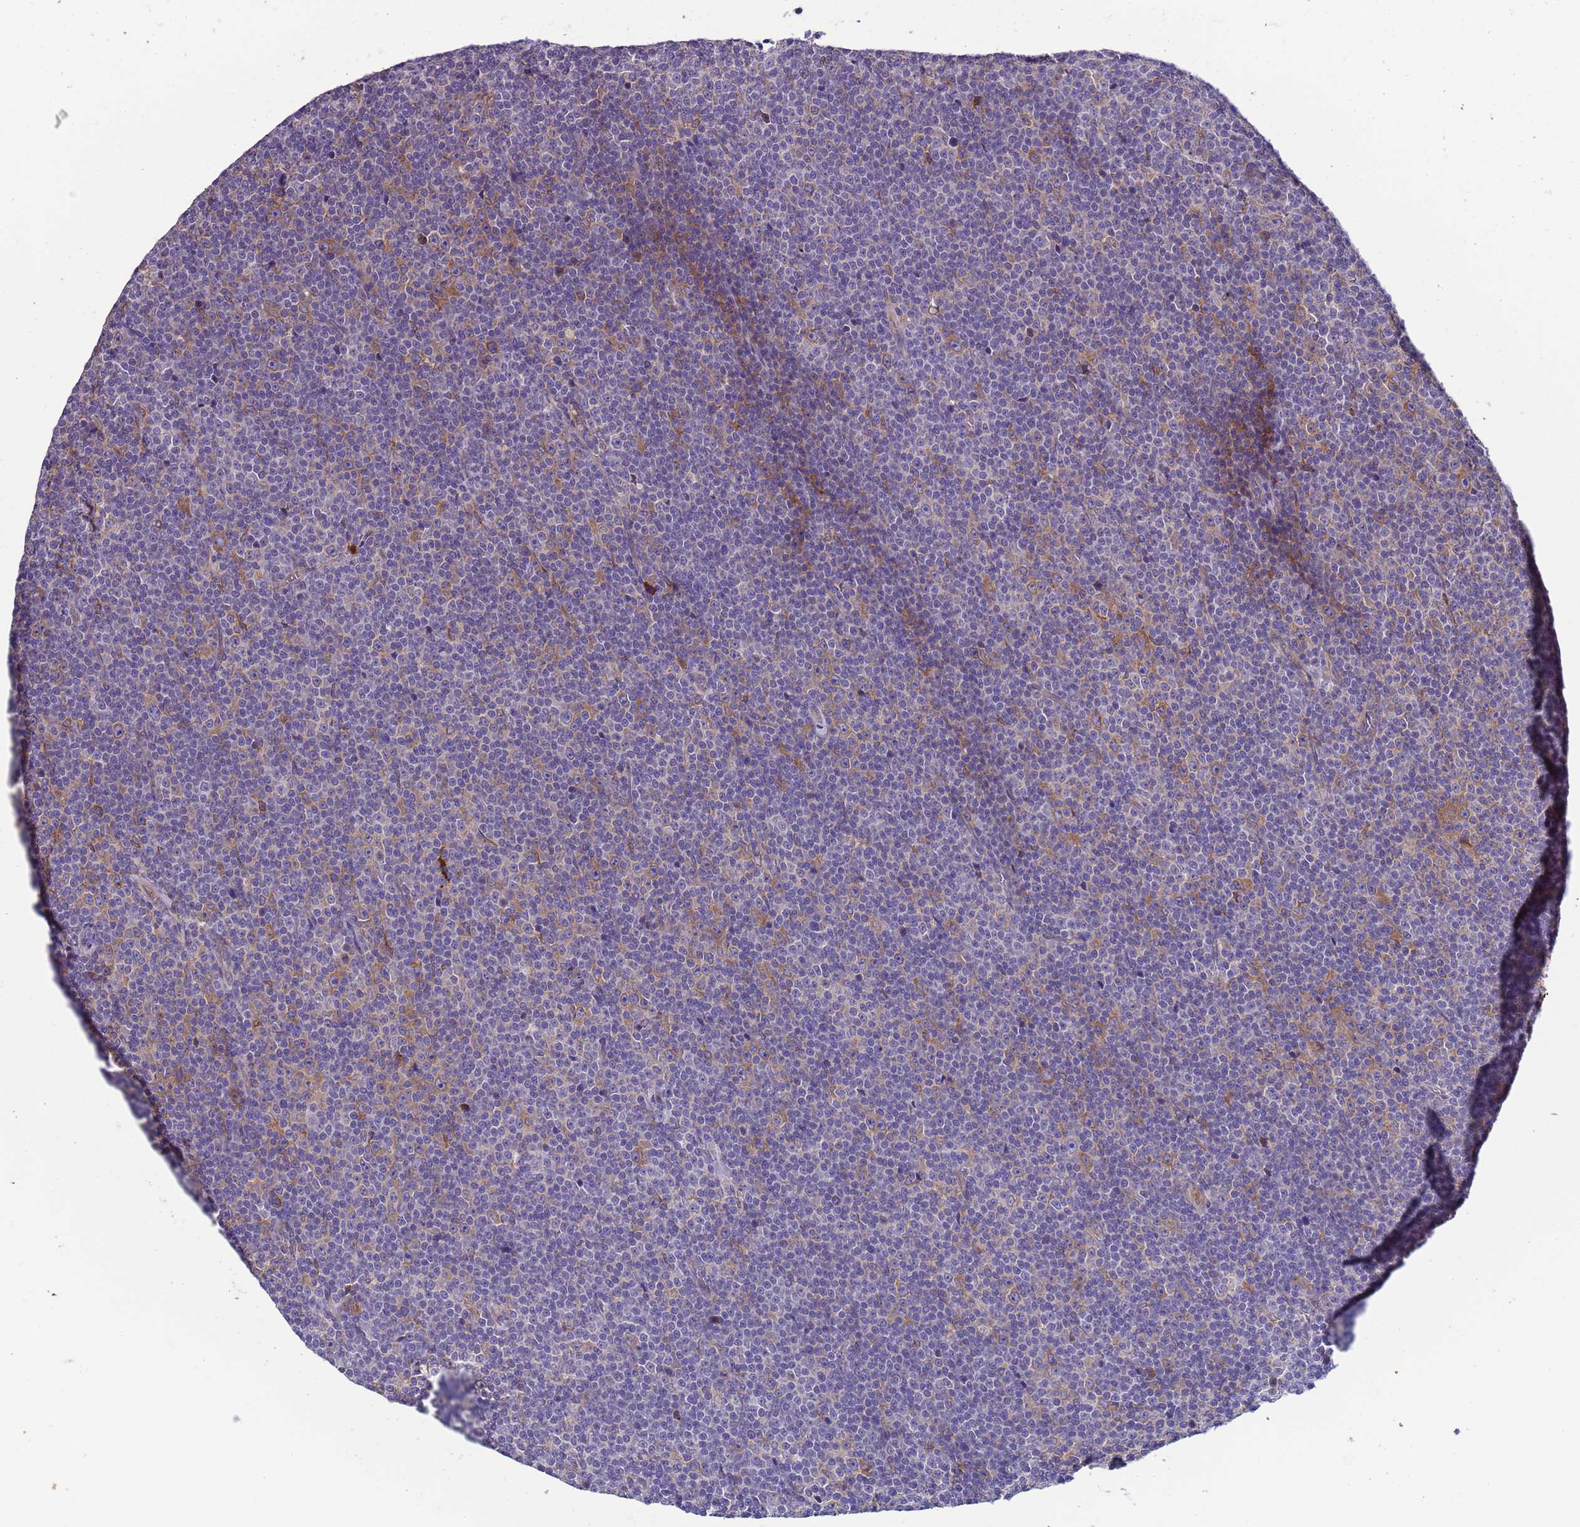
{"staining": {"intensity": "negative", "quantity": "none", "location": "none"}, "tissue": "lymphoma", "cell_type": "Tumor cells", "image_type": "cancer", "snomed": [{"axis": "morphology", "description": "Malignant lymphoma, non-Hodgkin's type, Low grade"}, {"axis": "topography", "description": "Lymph node"}], "caption": "IHC micrograph of malignant lymphoma, non-Hodgkin's type (low-grade) stained for a protein (brown), which demonstrates no expression in tumor cells.", "gene": "PAQR7", "patient": {"sex": "female", "age": 67}}